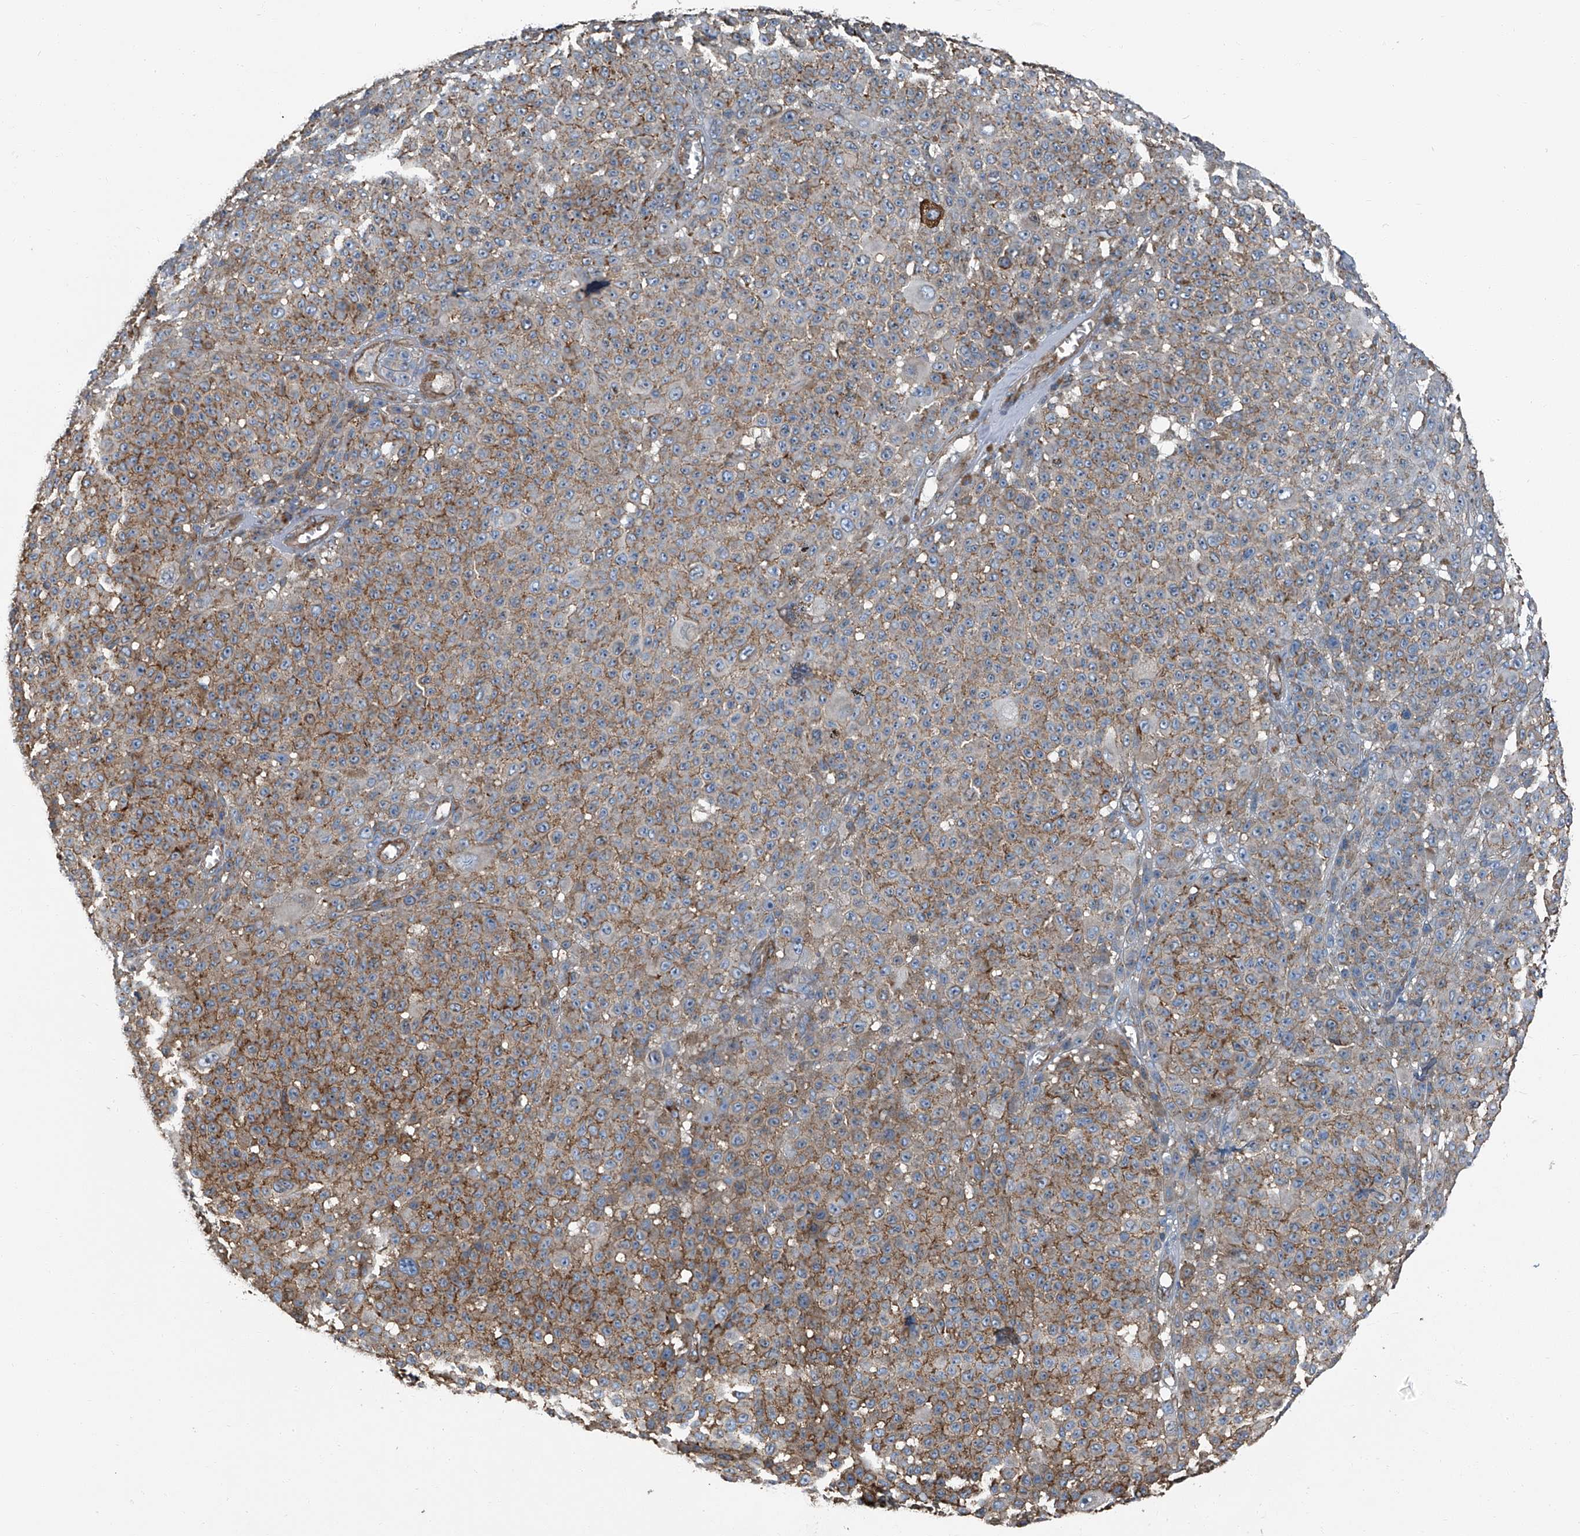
{"staining": {"intensity": "moderate", "quantity": "25%-75%", "location": "cytoplasmic/membranous"}, "tissue": "melanoma", "cell_type": "Tumor cells", "image_type": "cancer", "snomed": [{"axis": "morphology", "description": "Malignant melanoma, NOS"}, {"axis": "topography", "description": "Skin"}], "caption": "Protein expression analysis of human melanoma reveals moderate cytoplasmic/membranous positivity in about 25%-75% of tumor cells.", "gene": "SEPTIN7", "patient": {"sex": "female", "age": 94}}